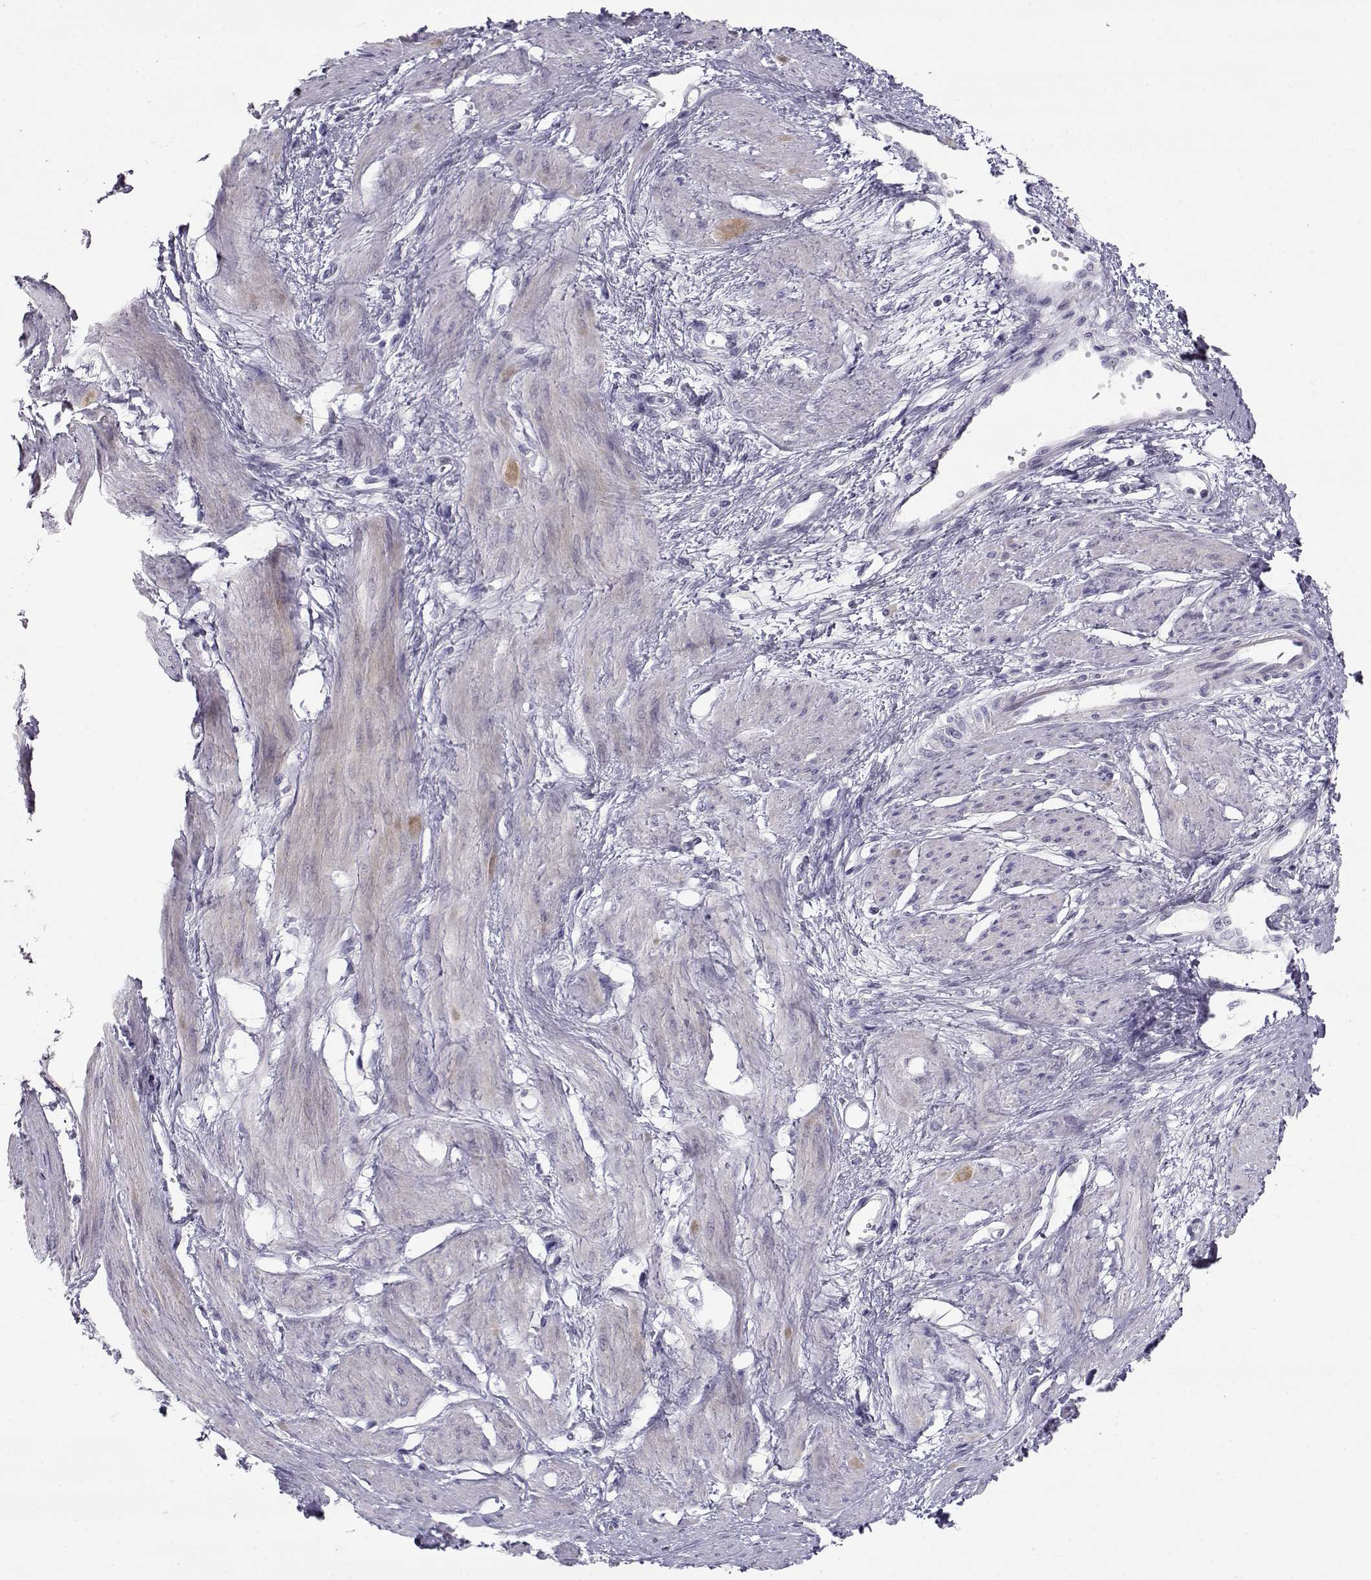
{"staining": {"intensity": "negative", "quantity": "none", "location": "none"}, "tissue": "smooth muscle", "cell_type": "Smooth muscle cells", "image_type": "normal", "snomed": [{"axis": "morphology", "description": "Normal tissue, NOS"}, {"axis": "topography", "description": "Smooth muscle"}, {"axis": "topography", "description": "Uterus"}], "caption": "The micrograph demonstrates no significant staining in smooth muscle cells of smooth muscle.", "gene": "NPVF", "patient": {"sex": "female", "age": 39}}